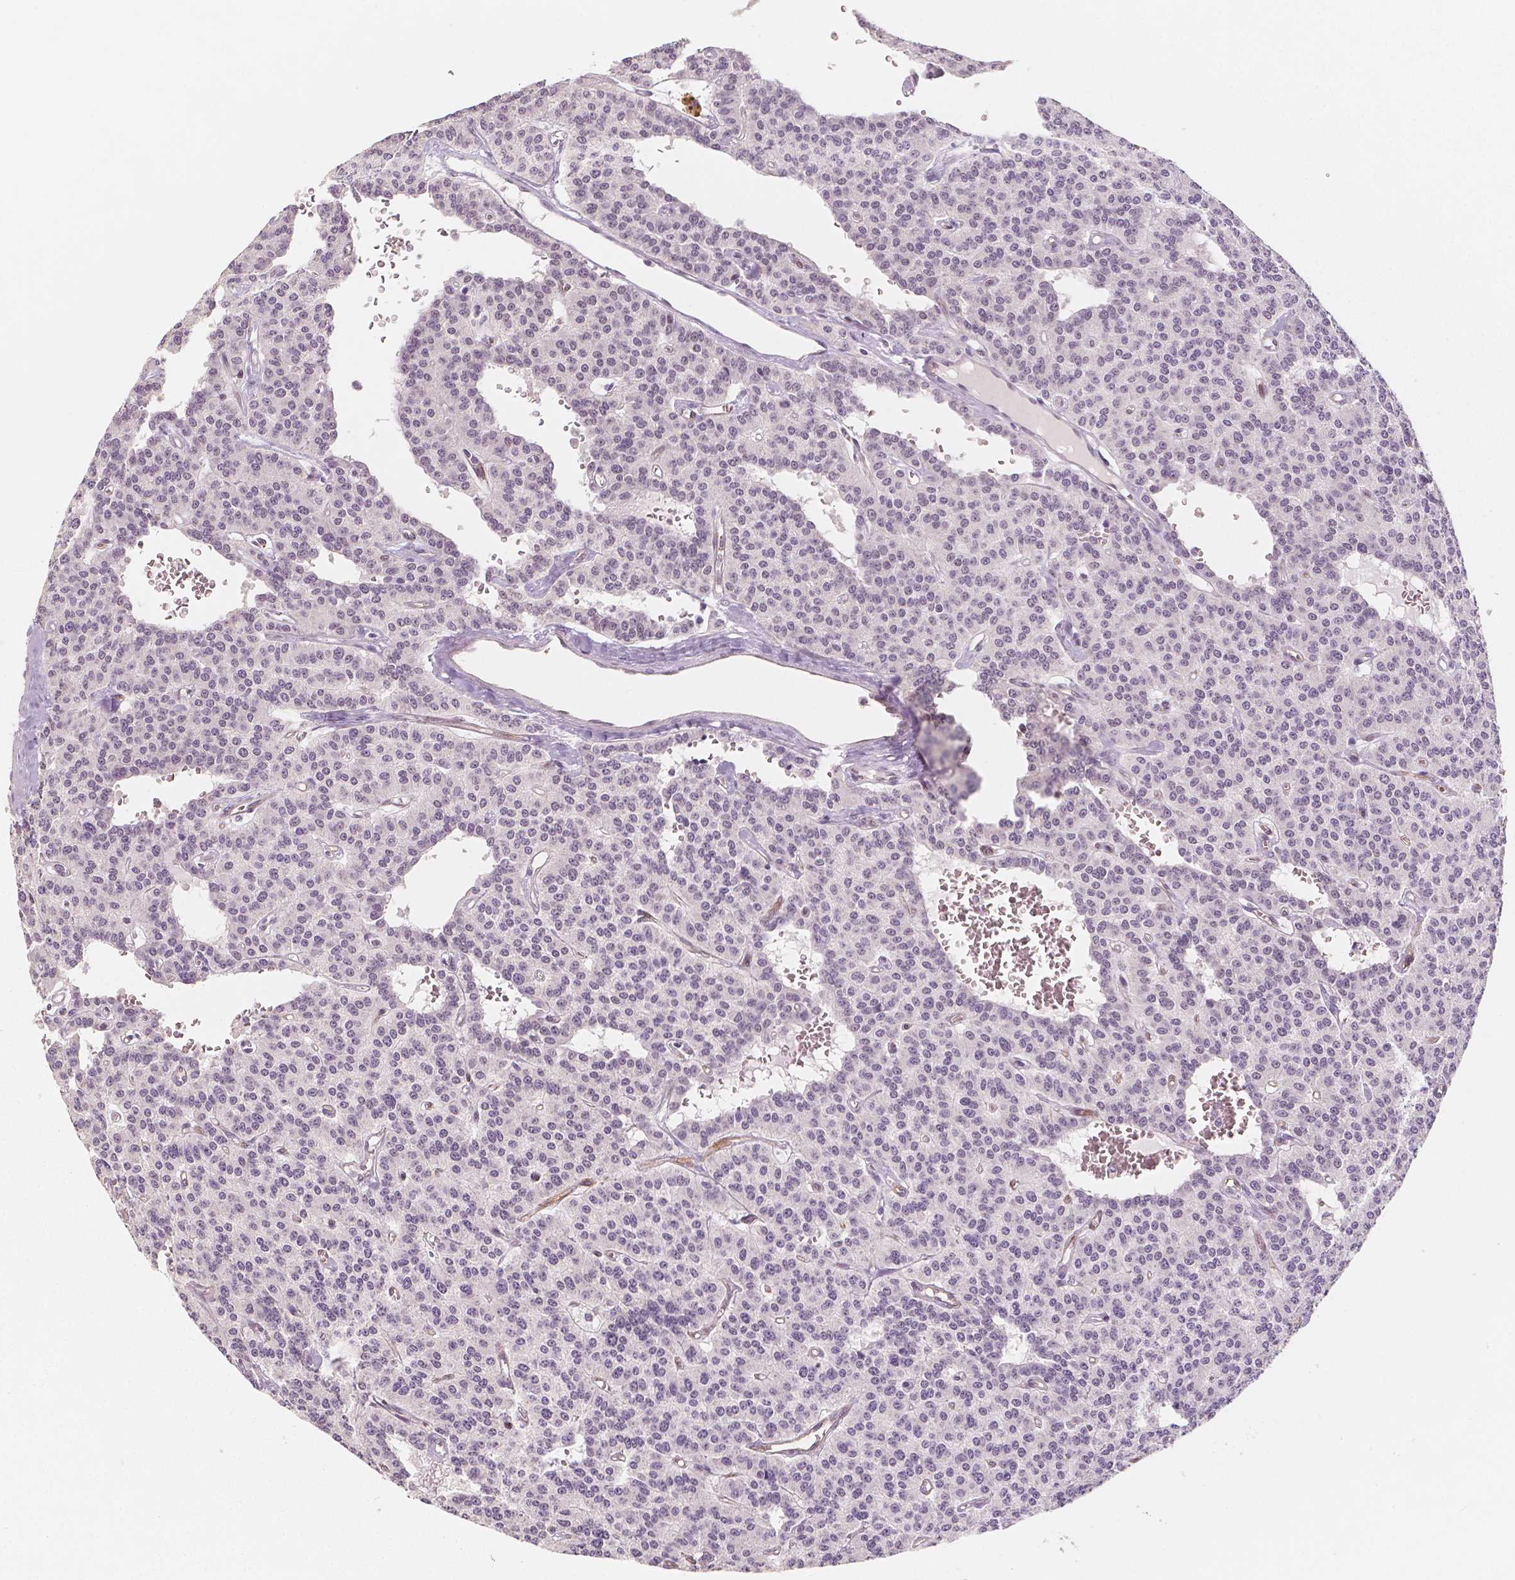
{"staining": {"intensity": "negative", "quantity": "none", "location": "none"}, "tissue": "carcinoid", "cell_type": "Tumor cells", "image_type": "cancer", "snomed": [{"axis": "morphology", "description": "Carcinoid, malignant, NOS"}, {"axis": "topography", "description": "Lung"}], "caption": "Carcinoid was stained to show a protein in brown. There is no significant positivity in tumor cells.", "gene": "KDM5B", "patient": {"sex": "female", "age": 71}}